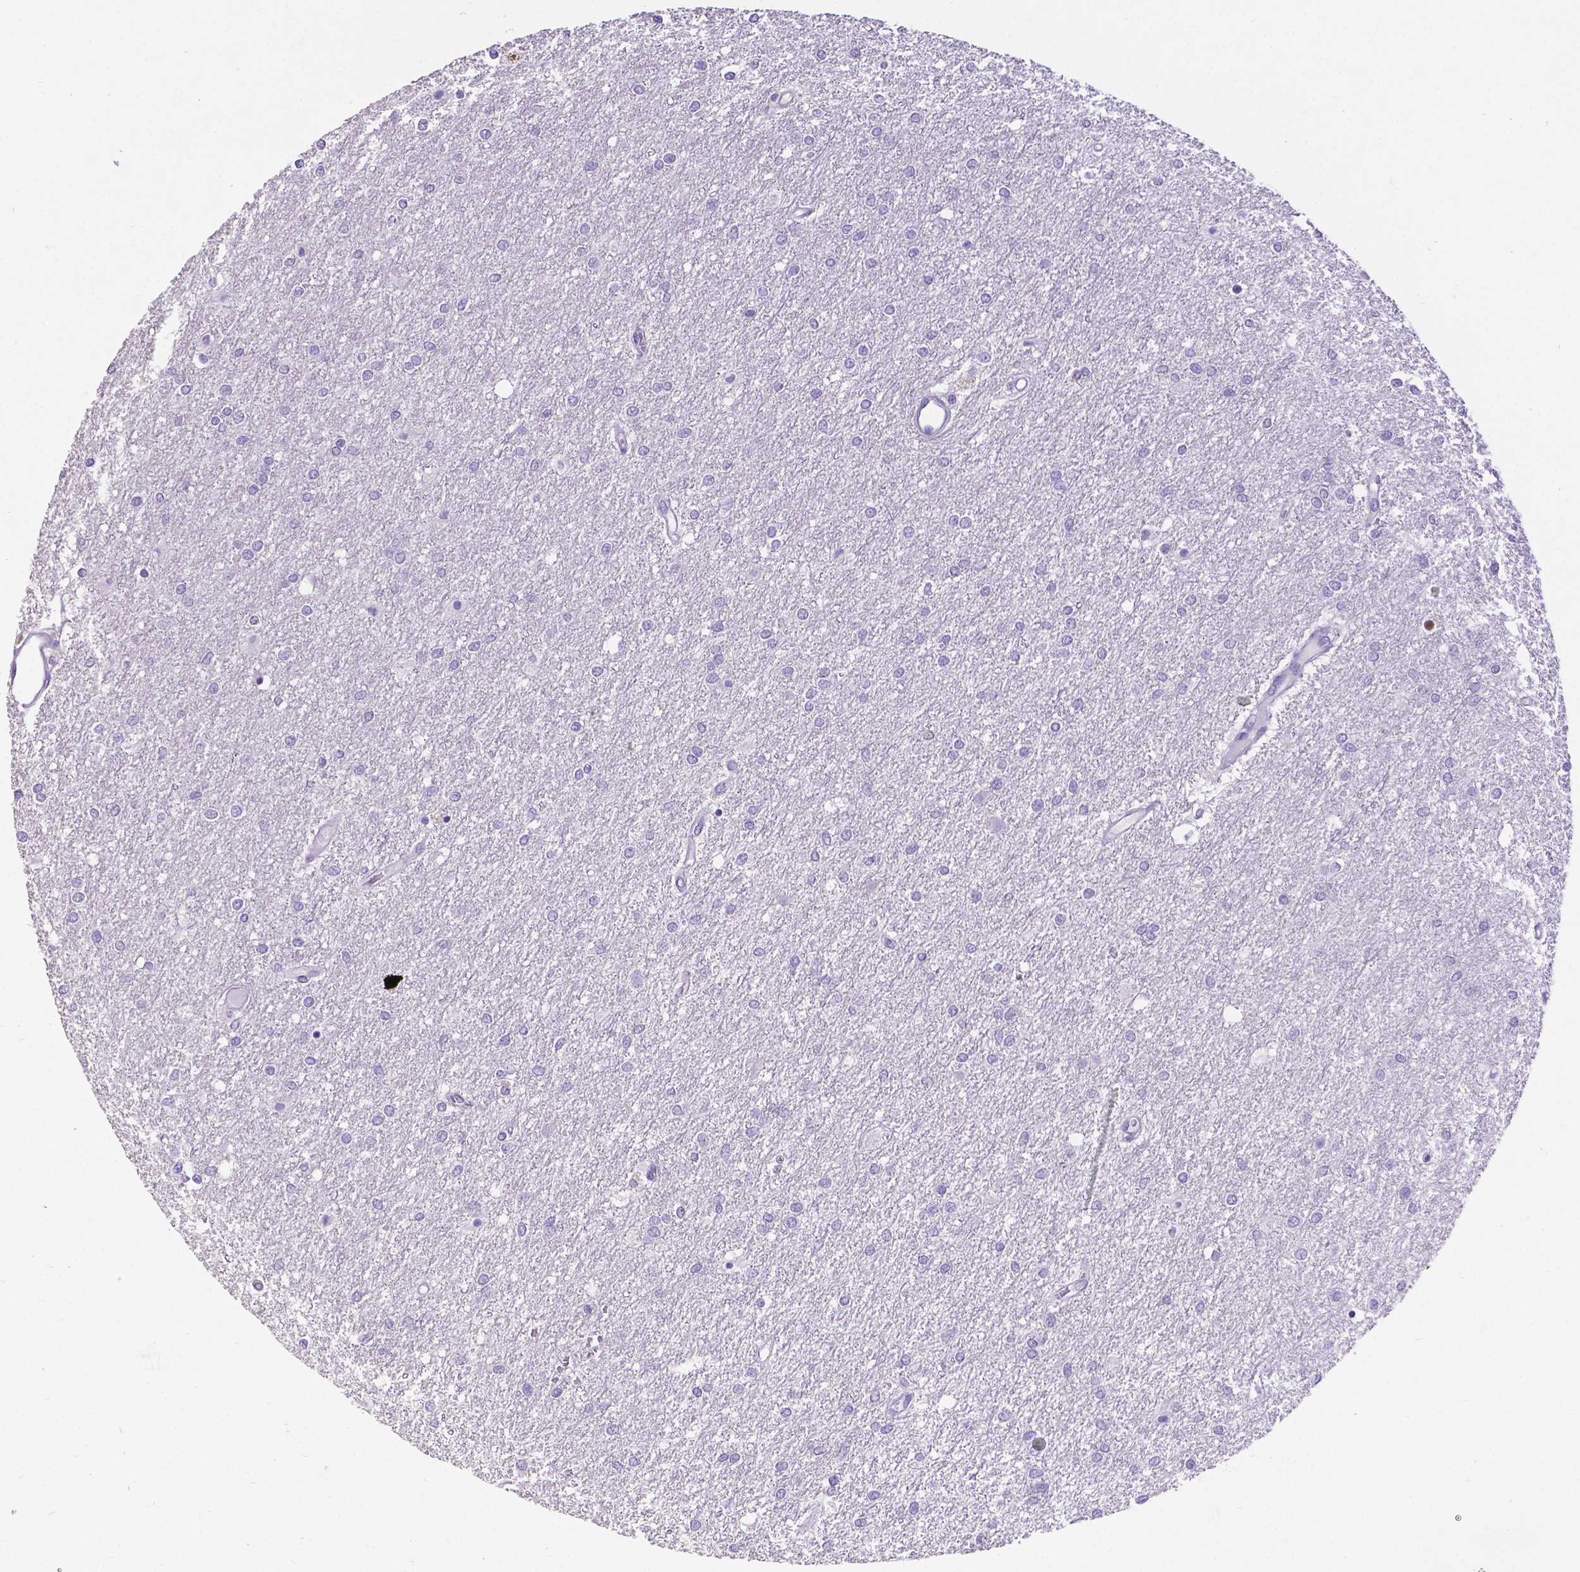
{"staining": {"intensity": "negative", "quantity": "none", "location": "none"}, "tissue": "glioma", "cell_type": "Tumor cells", "image_type": "cancer", "snomed": [{"axis": "morphology", "description": "Glioma, malignant, High grade"}, {"axis": "topography", "description": "Brain"}], "caption": "Protein analysis of malignant glioma (high-grade) demonstrates no significant staining in tumor cells.", "gene": "SATB2", "patient": {"sex": "female", "age": 61}}